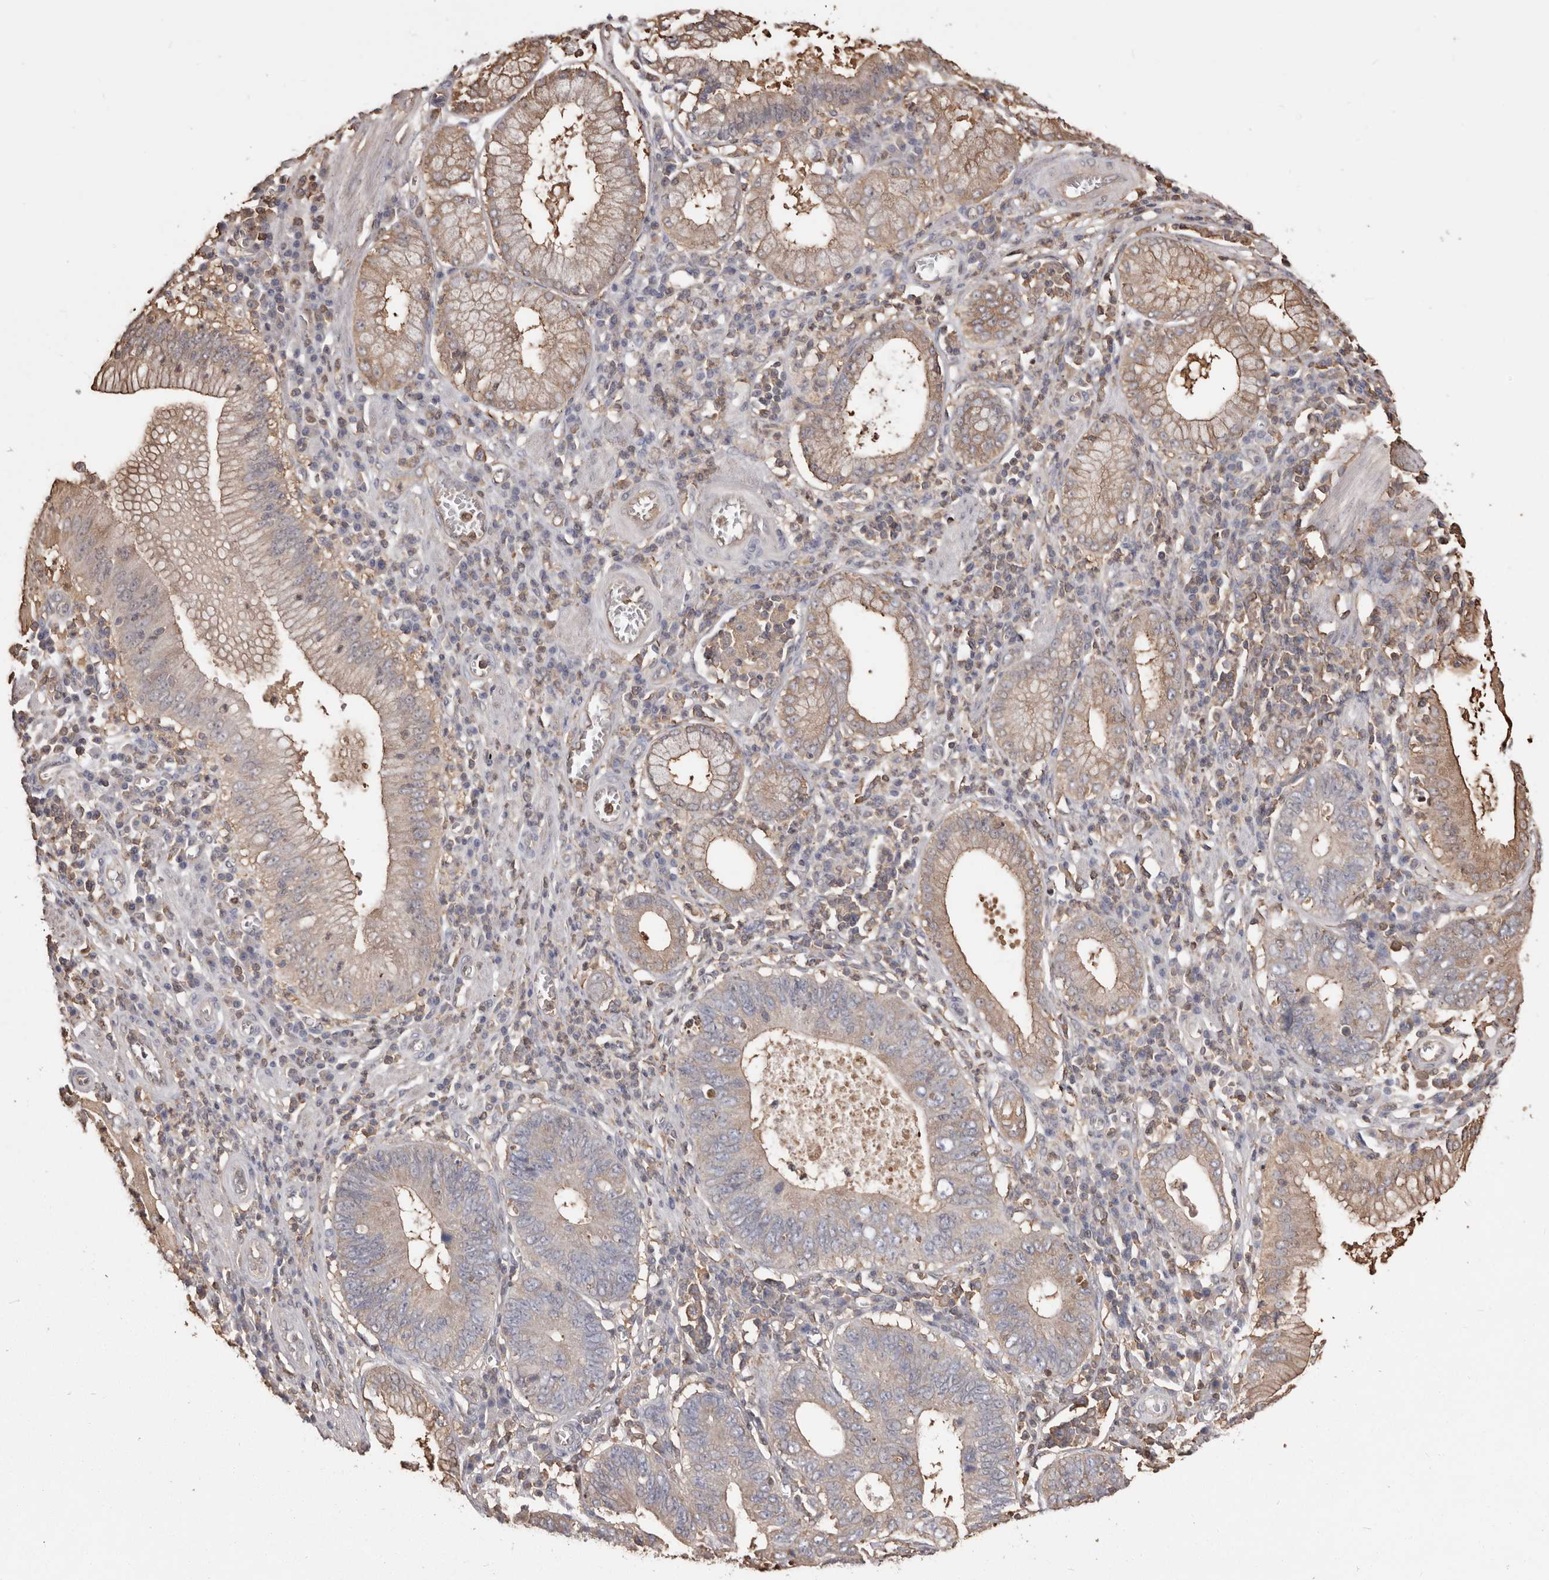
{"staining": {"intensity": "weak", "quantity": "25%-75%", "location": "cytoplasmic/membranous"}, "tissue": "stomach cancer", "cell_type": "Tumor cells", "image_type": "cancer", "snomed": [{"axis": "morphology", "description": "Adenocarcinoma, NOS"}, {"axis": "topography", "description": "Stomach"}], "caption": "The histopathology image demonstrates a brown stain indicating the presence of a protein in the cytoplasmic/membranous of tumor cells in adenocarcinoma (stomach).", "gene": "PKM", "patient": {"sex": "male", "age": 59}}